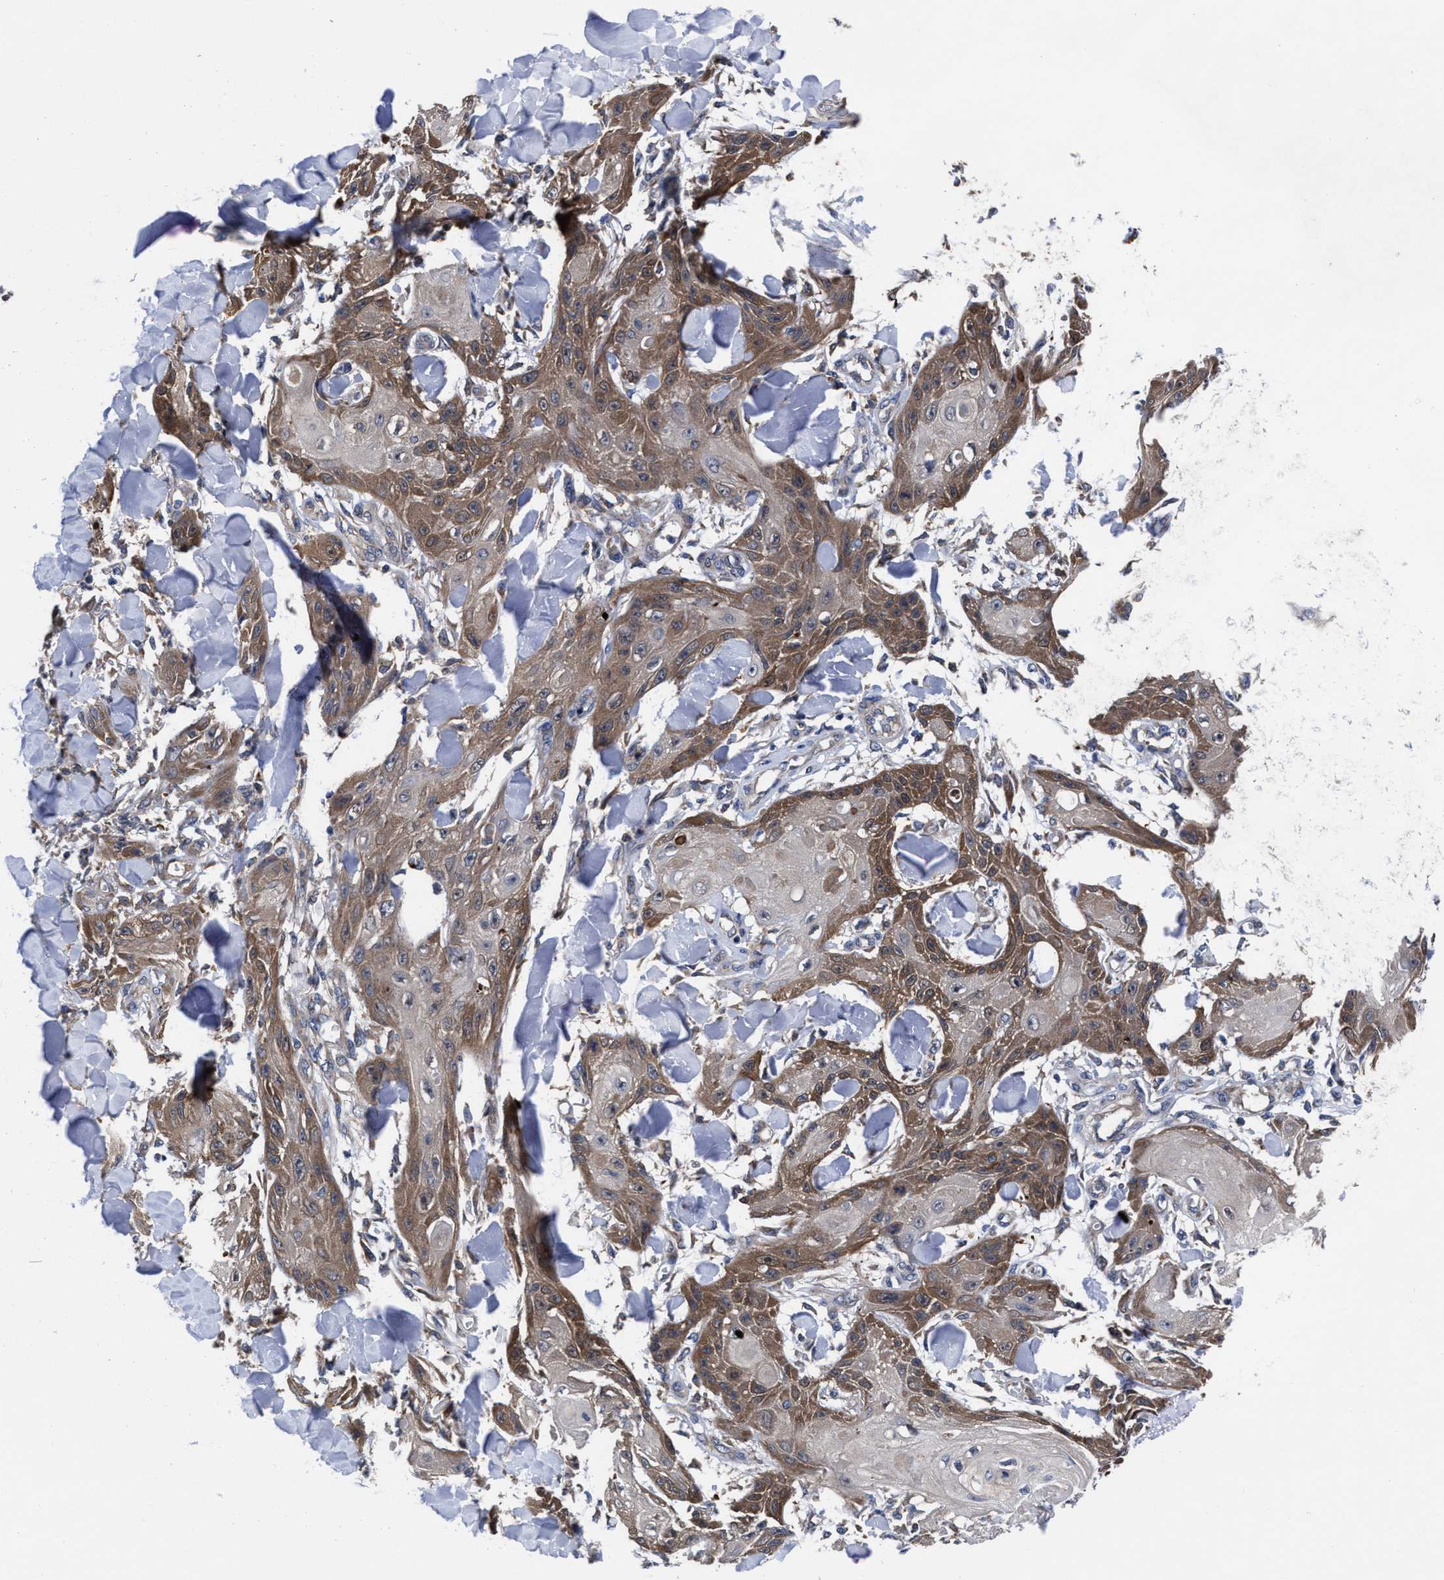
{"staining": {"intensity": "moderate", "quantity": ">75%", "location": "cytoplasmic/membranous"}, "tissue": "skin cancer", "cell_type": "Tumor cells", "image_type": "cancer", "snomed": [{"axis": "morphology", "description": "Squamous cell carcinoma, NOS"}, {"axis": "topography", "description": "Skin"}], "caption": "Immunohistochemistry (IHC) (DAB) staining of skin cancer demonstrates moderate cytoplasmic/membranous protein expression in about >75% of tumor cells. The protein of interest is stained brown, and the nuclei are stained in blue (DAB IHC with brightfield microscopy, high magnification).", "gene": "TXNDC17", "patient": {"sex": "male", "age": 74}}